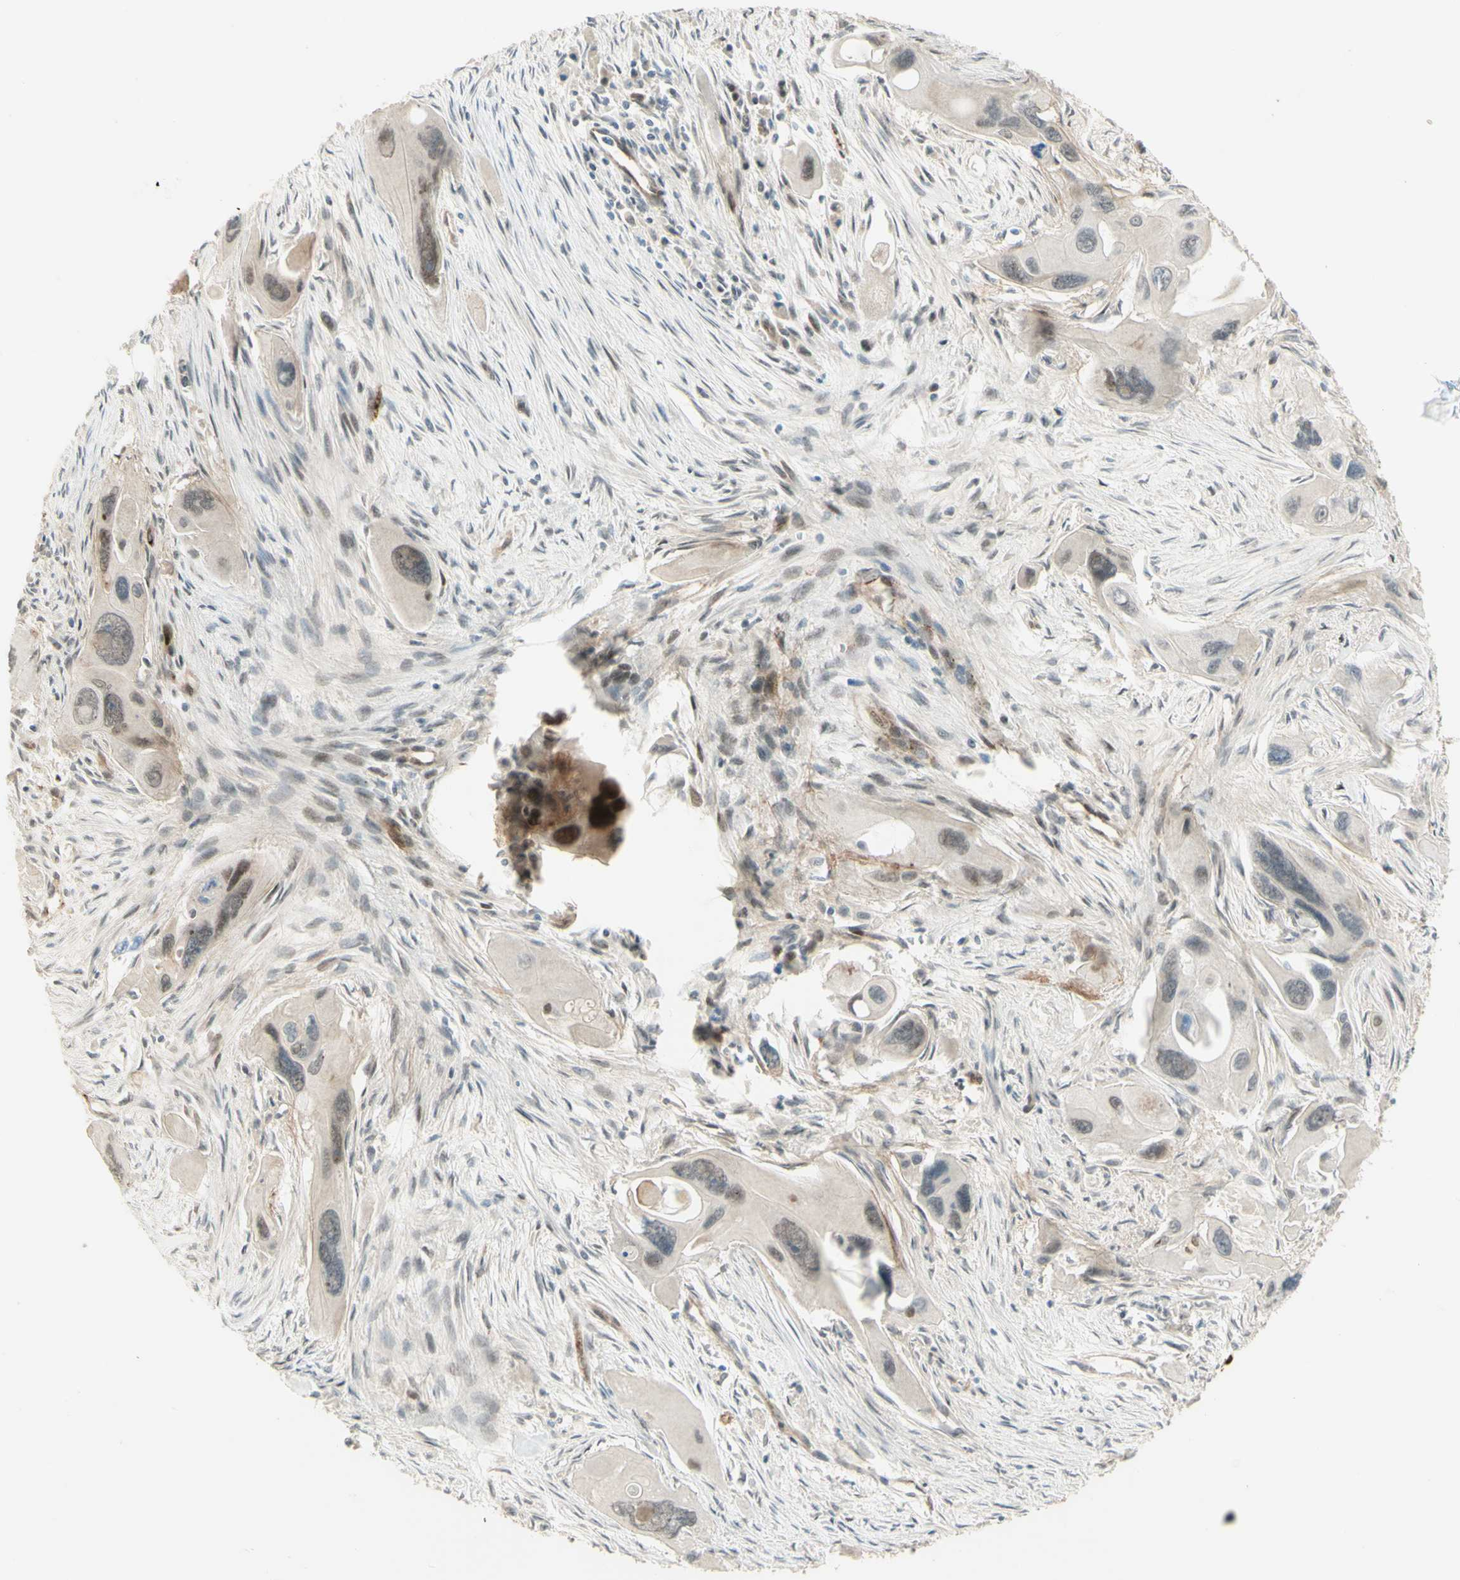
{"staining": {"intensity": "weak", "quantity": ">75%", "location": "nuclear"}, "tissue": "pancreatic cancer", "cell_type": "Tumor cells", "image_type": "cancer", "snomed": [{"axis": "morphology", "description": "Adenocarcinoma, NOS"}, {"axis": "topography", "description": "Pancreas"}], "caption": "DAB immunohistochemical staining of human pancreatic cancer displays weak nuclear protein positivity in approximately >75% of tumor cells.", "gene": "ANGPT2", "patient": {"sex": "male", "age": 73}}